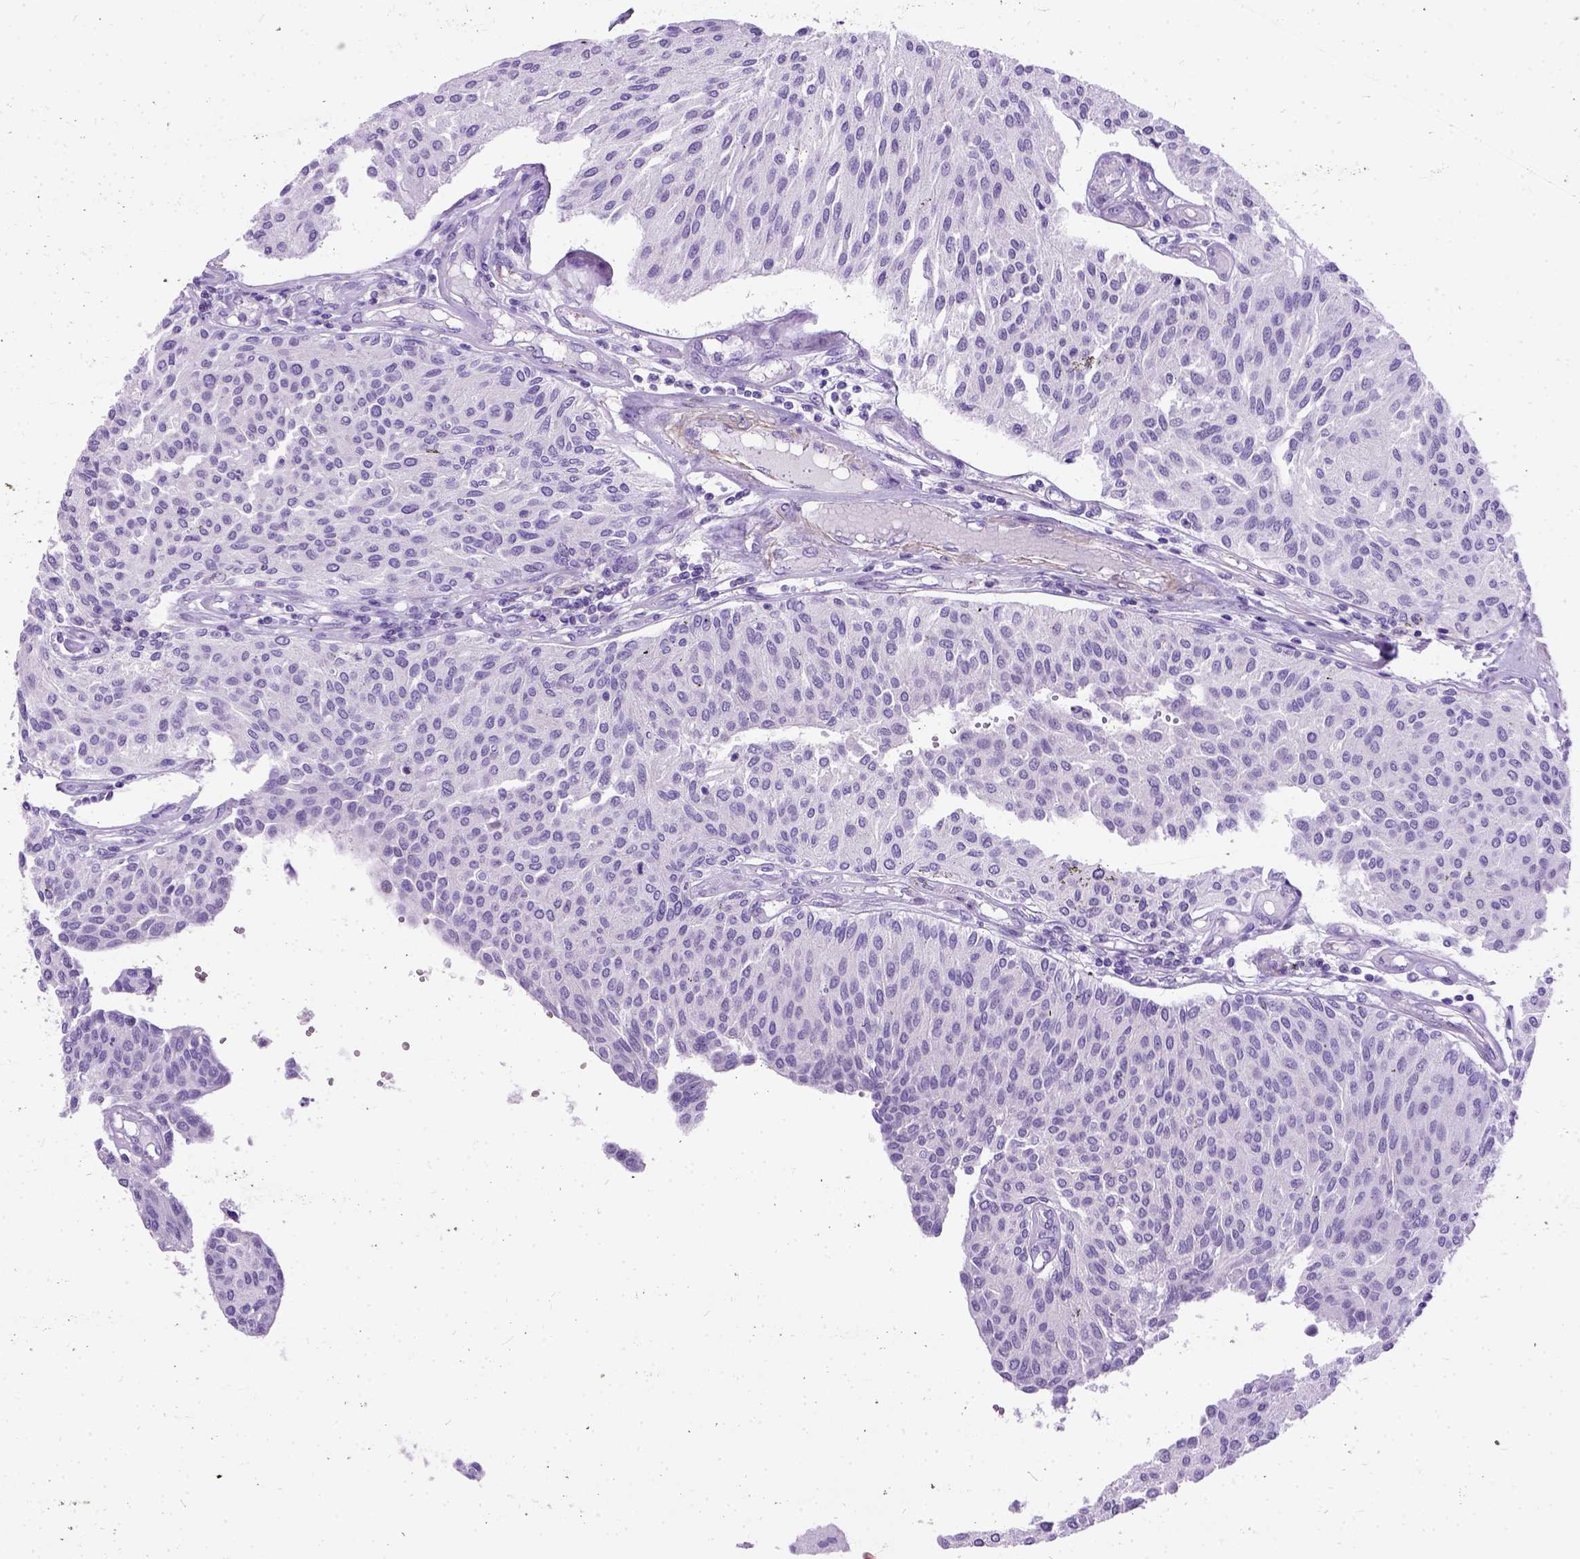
{"staining": {"intensity": "negative", "quantity": "none", "location": "none"}, "tissue": "urothelial cancer", "cell_type": "Tumor cells", "image_type": "cancer", "snomed": [{"axis": "morphology", "description": "Urothelial carcinoma, NOS"}, {"axis": "topography", "description": "Urinary bladder"}], "caption": "An image of human urothelial cancer is negative for staining in tumor cells.", "gene": "PRG2", "patient": {"sex": "male", "age": 55}}